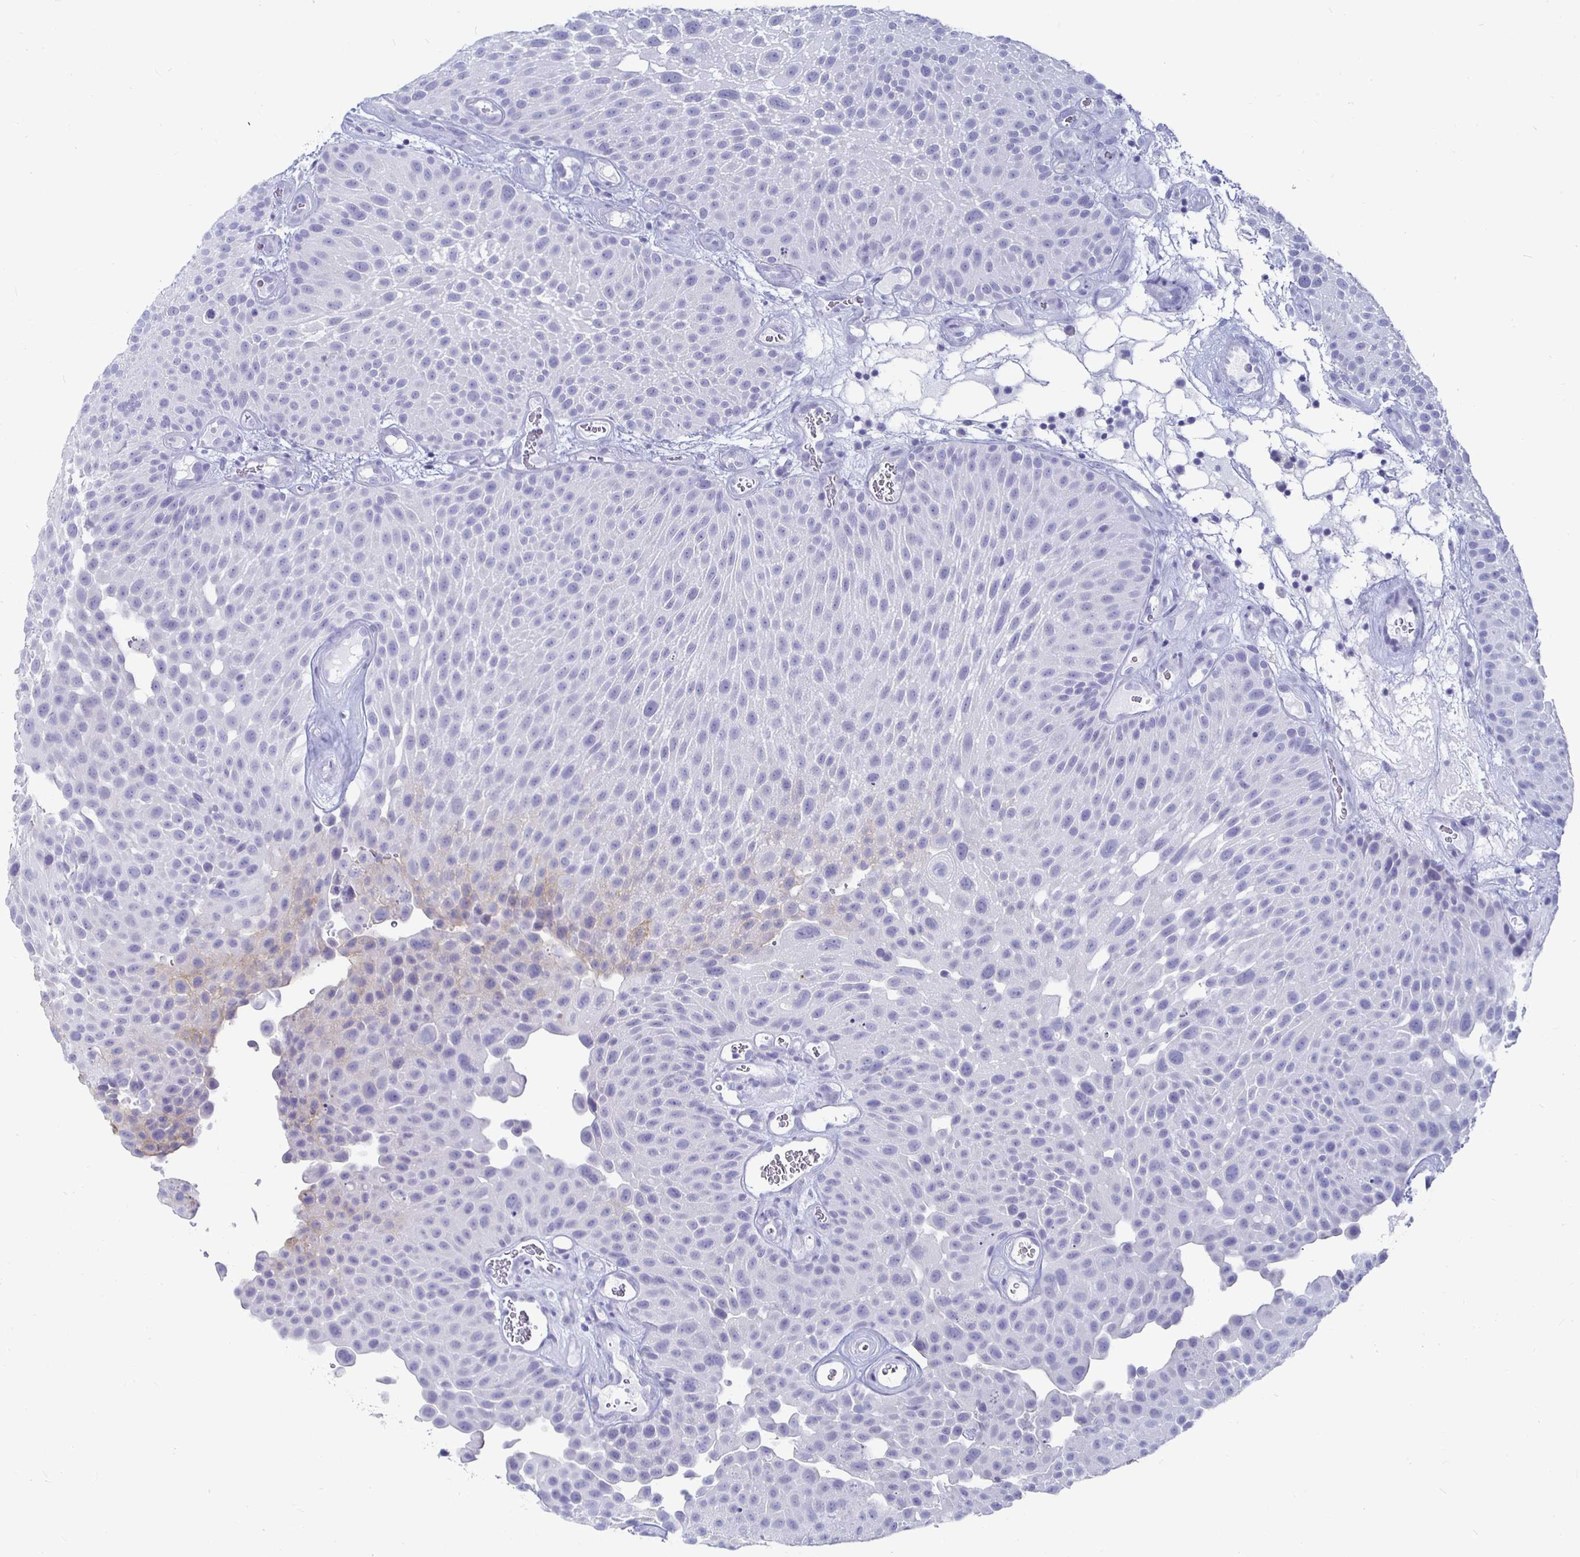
{"staining": {"intensity": "negative", "quantity": "none", "location": "none"}, "tissue": "urothelial cancer", "cell_type": "Tumor cells", "image_type": "cancer", "snomed": [{"axis": "morphology", "description": "Urothelial carcinoma, Low grade"}, {"axis": "topography", "description": "Urinary bladder"}], "caption": "Immunohistochemistry (IHC) histopathology image of urothelial cancer stained for a protein (brown), which reveals no positivity in tumor cells.", "gene": "CA9", "patient": {"sex": "male", "age": 72}}